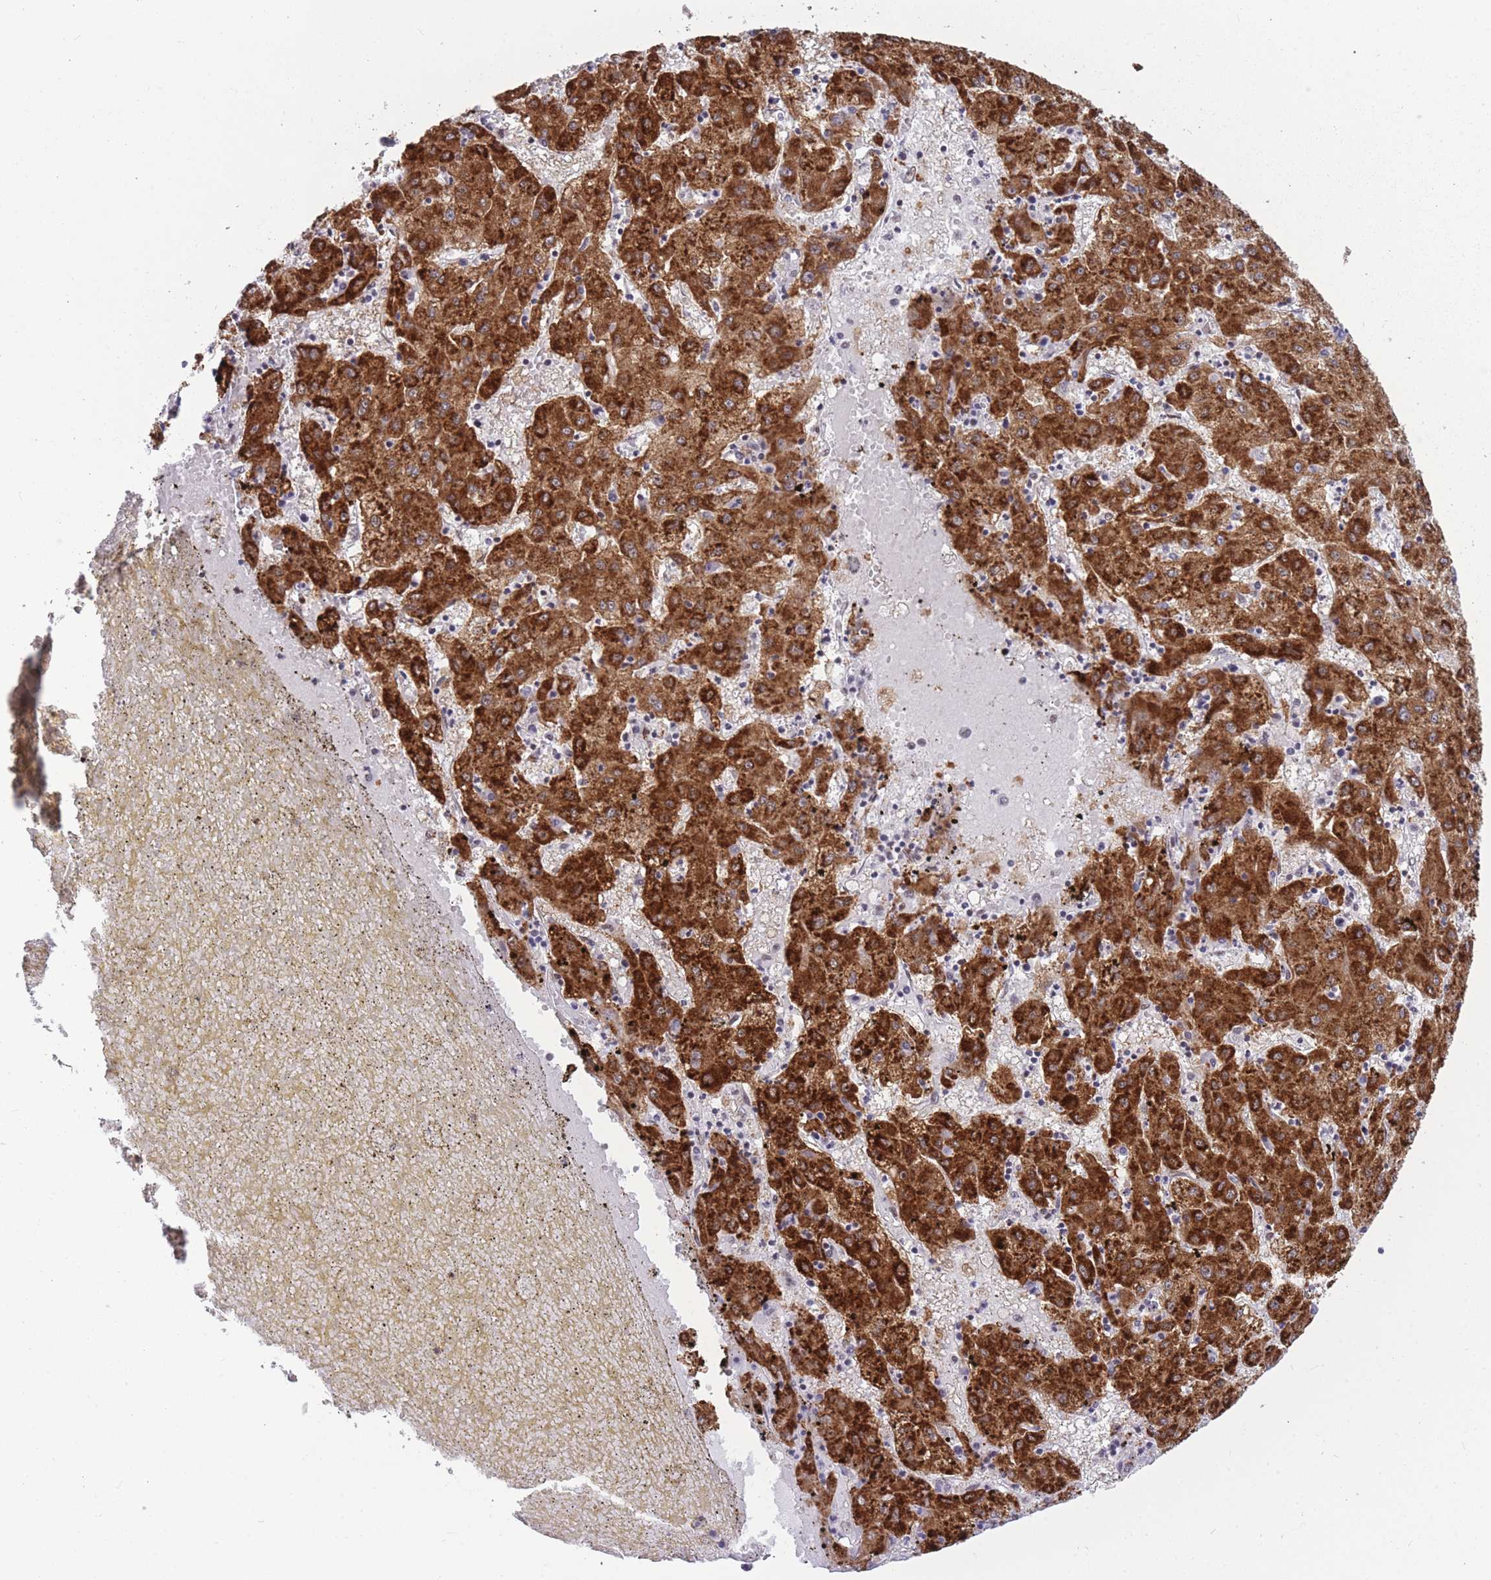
{"staining": {"intensity": "strong", "quantity": ">75%", "location": "cytoplasmic/membranous"}, "tissue": "liver cancer", "cell_type": "Tumor cells", "image_type": "cancer", "snomed": [{"axis": "morphology", "description": "Carcinoma, Hepatocellular, NOS"}, {"axis": "topography", "description": "Liver"}], "caption": "Tumor cells demonstrate high levels of strong cytoplasmic/membranous positivity in approximately >75% of cells in hepatocellular carcinoma (liver). The protein of interest is stained brown, and the nuclei are stained in blue (DAB IHC with brightfield microscopy, high magnification).", "gene": "HNRNPUL1", "patient": {"sex": "male", "age": 72}}